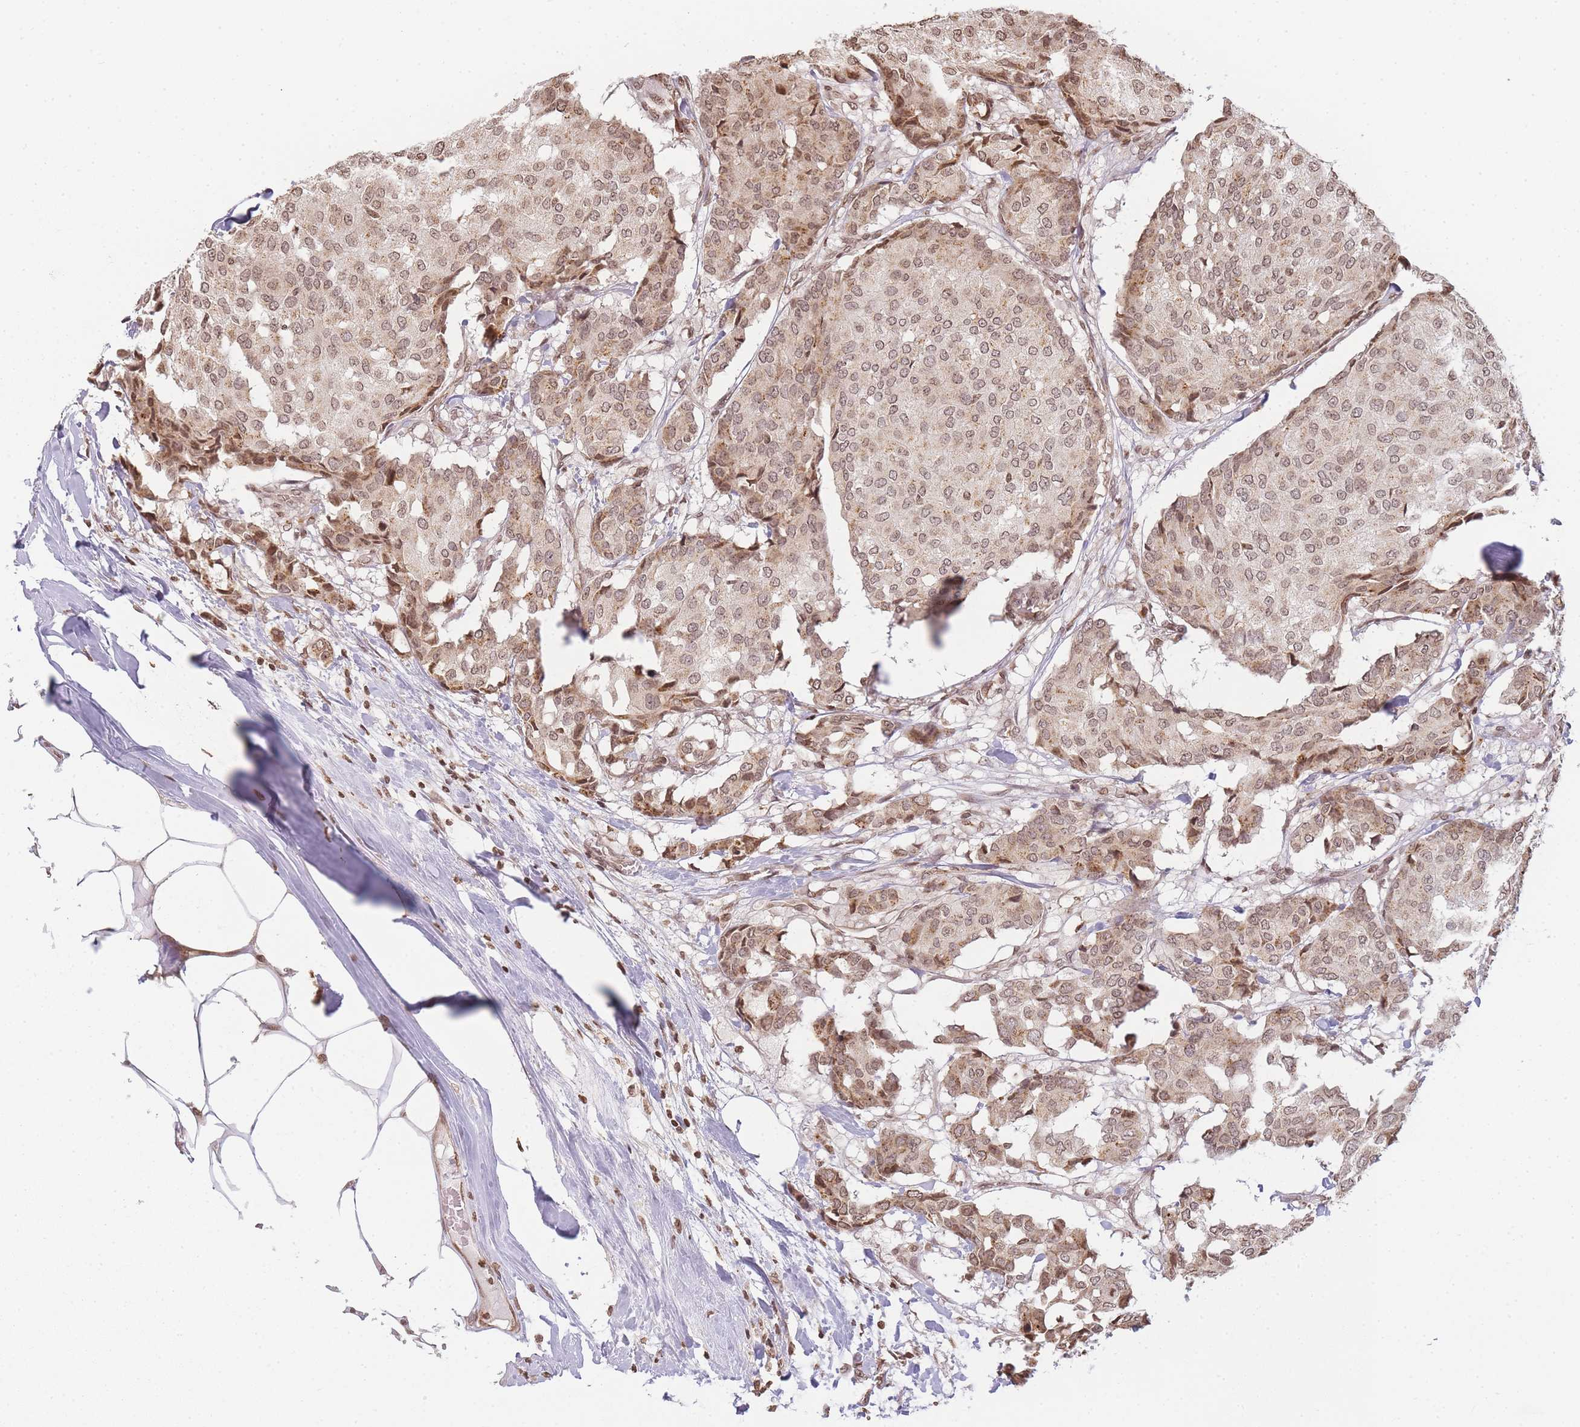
{"staining": {"intensity": "moderate", "quantity": ">75%", "location": "nuclear"}, "tissue": "breast cancer", "cell_type": "Tumor cells", "image_type": "cancer", "snomed": [{"axis": "morphology", "description": "Duct carcinoma"}, {"axis": "topography", "description": "Breast"}], "caption": "This micrograph reveals immunohistochemistry staining of breast cancer (infiltrating ductal carcinoma), with medium moderate nuclear staining in about >75% of tumor cells.", "gene": "WWTR1", "patient": {"sex": "female", "age": 75}}